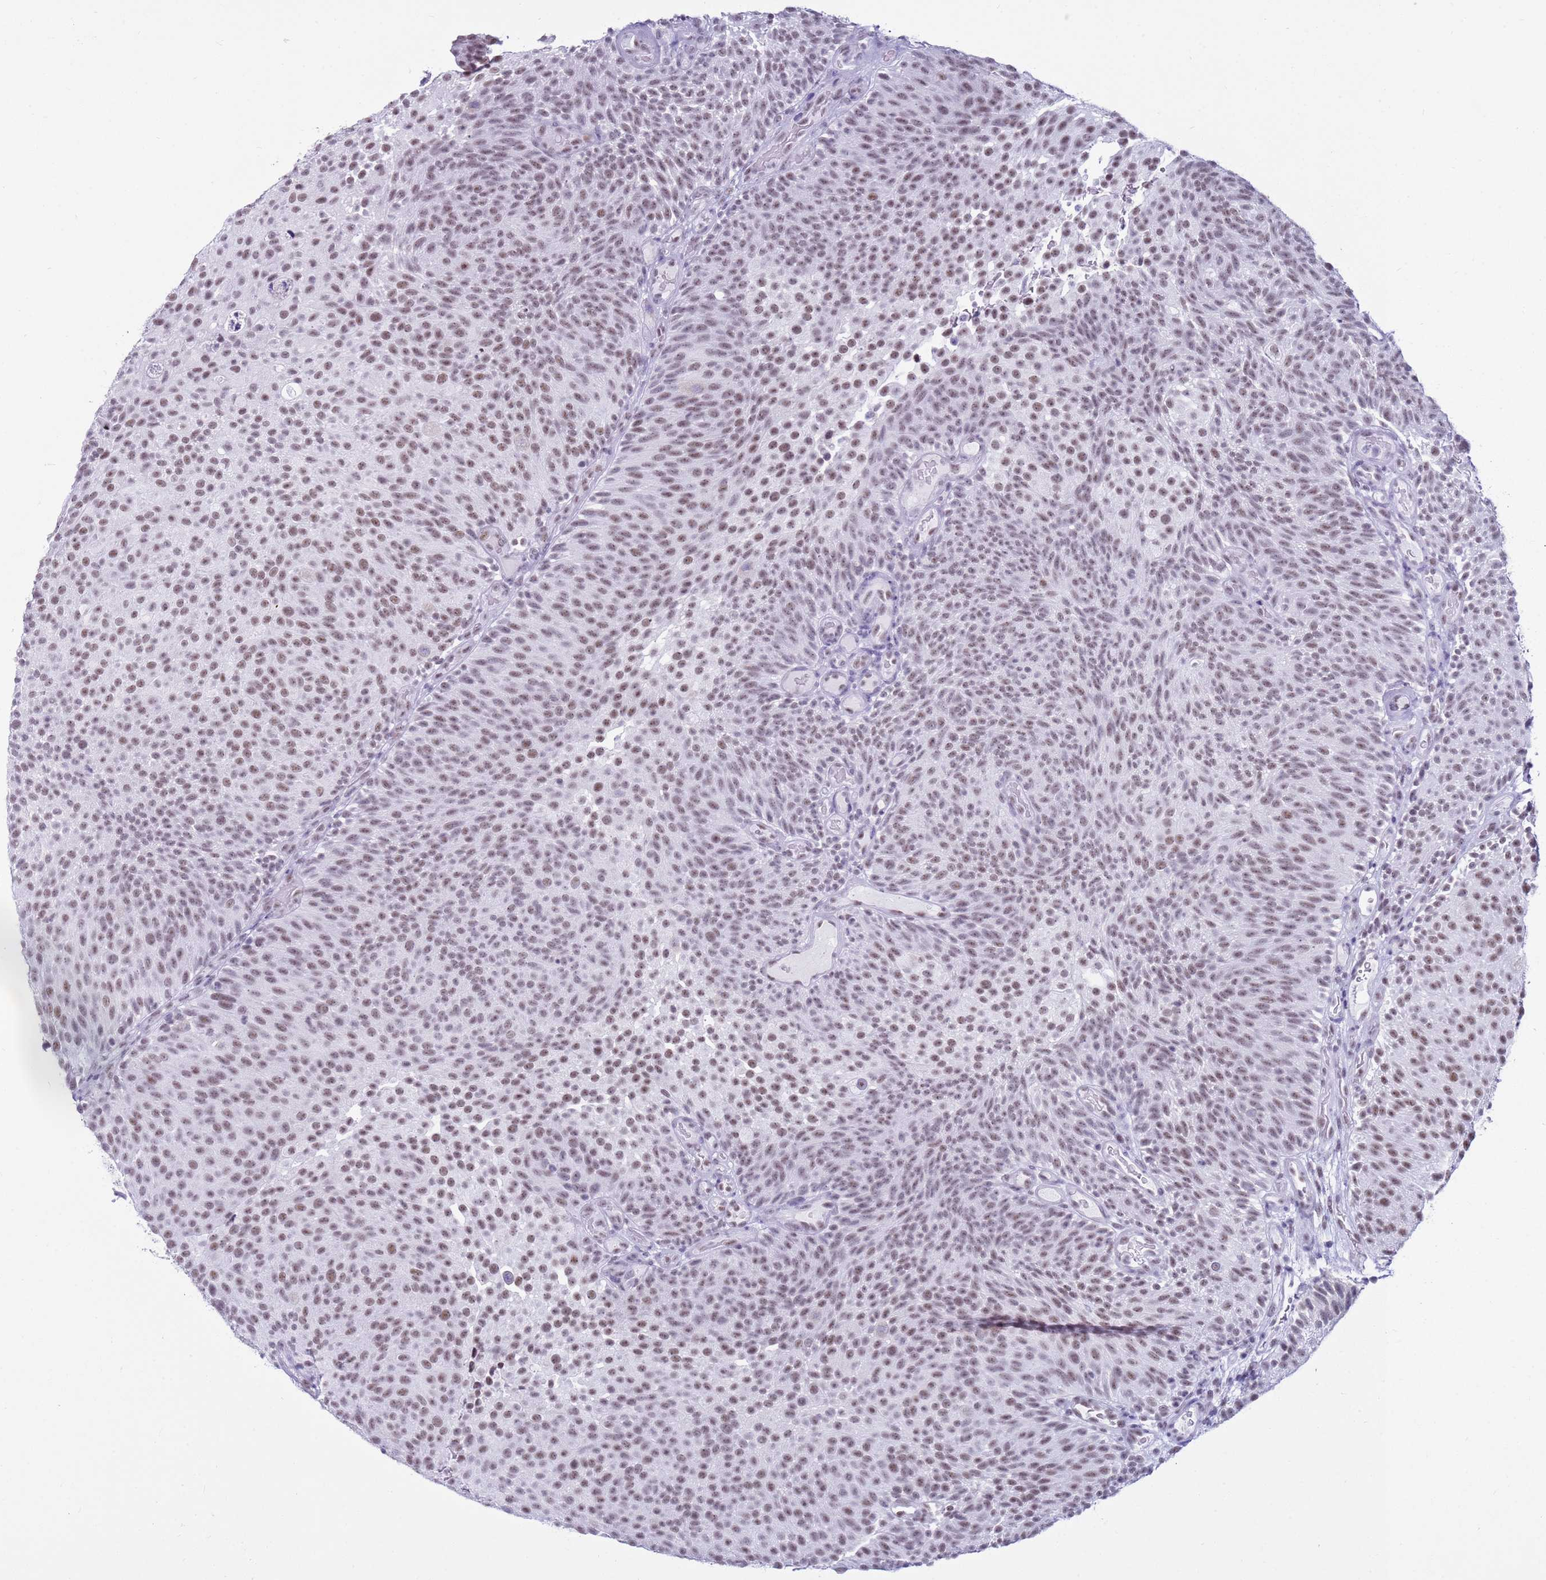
{"staining": {"intensity": "moderate", "quantity": ">75%", "location": "nuclear"}, "tissue": "urothelial cancer", "cell_type": "Tumor cells", "image_type": "cancer", "snomed": [{"axis": "morphology", "description": "Urothelial carcinoma, Low grade"}, {"axis": "topography", "description": "Urinary bladder"}], "caption": "This photomicrograph demonstrates urothelial cancer stained with IHC to label a protein in brown. The nuclear of tumor cells show moderate positivity for the protein. Nuclei are counter-stained blue.", "gene": "DHX15", "patient": {"sex": "male", "age": 78}}